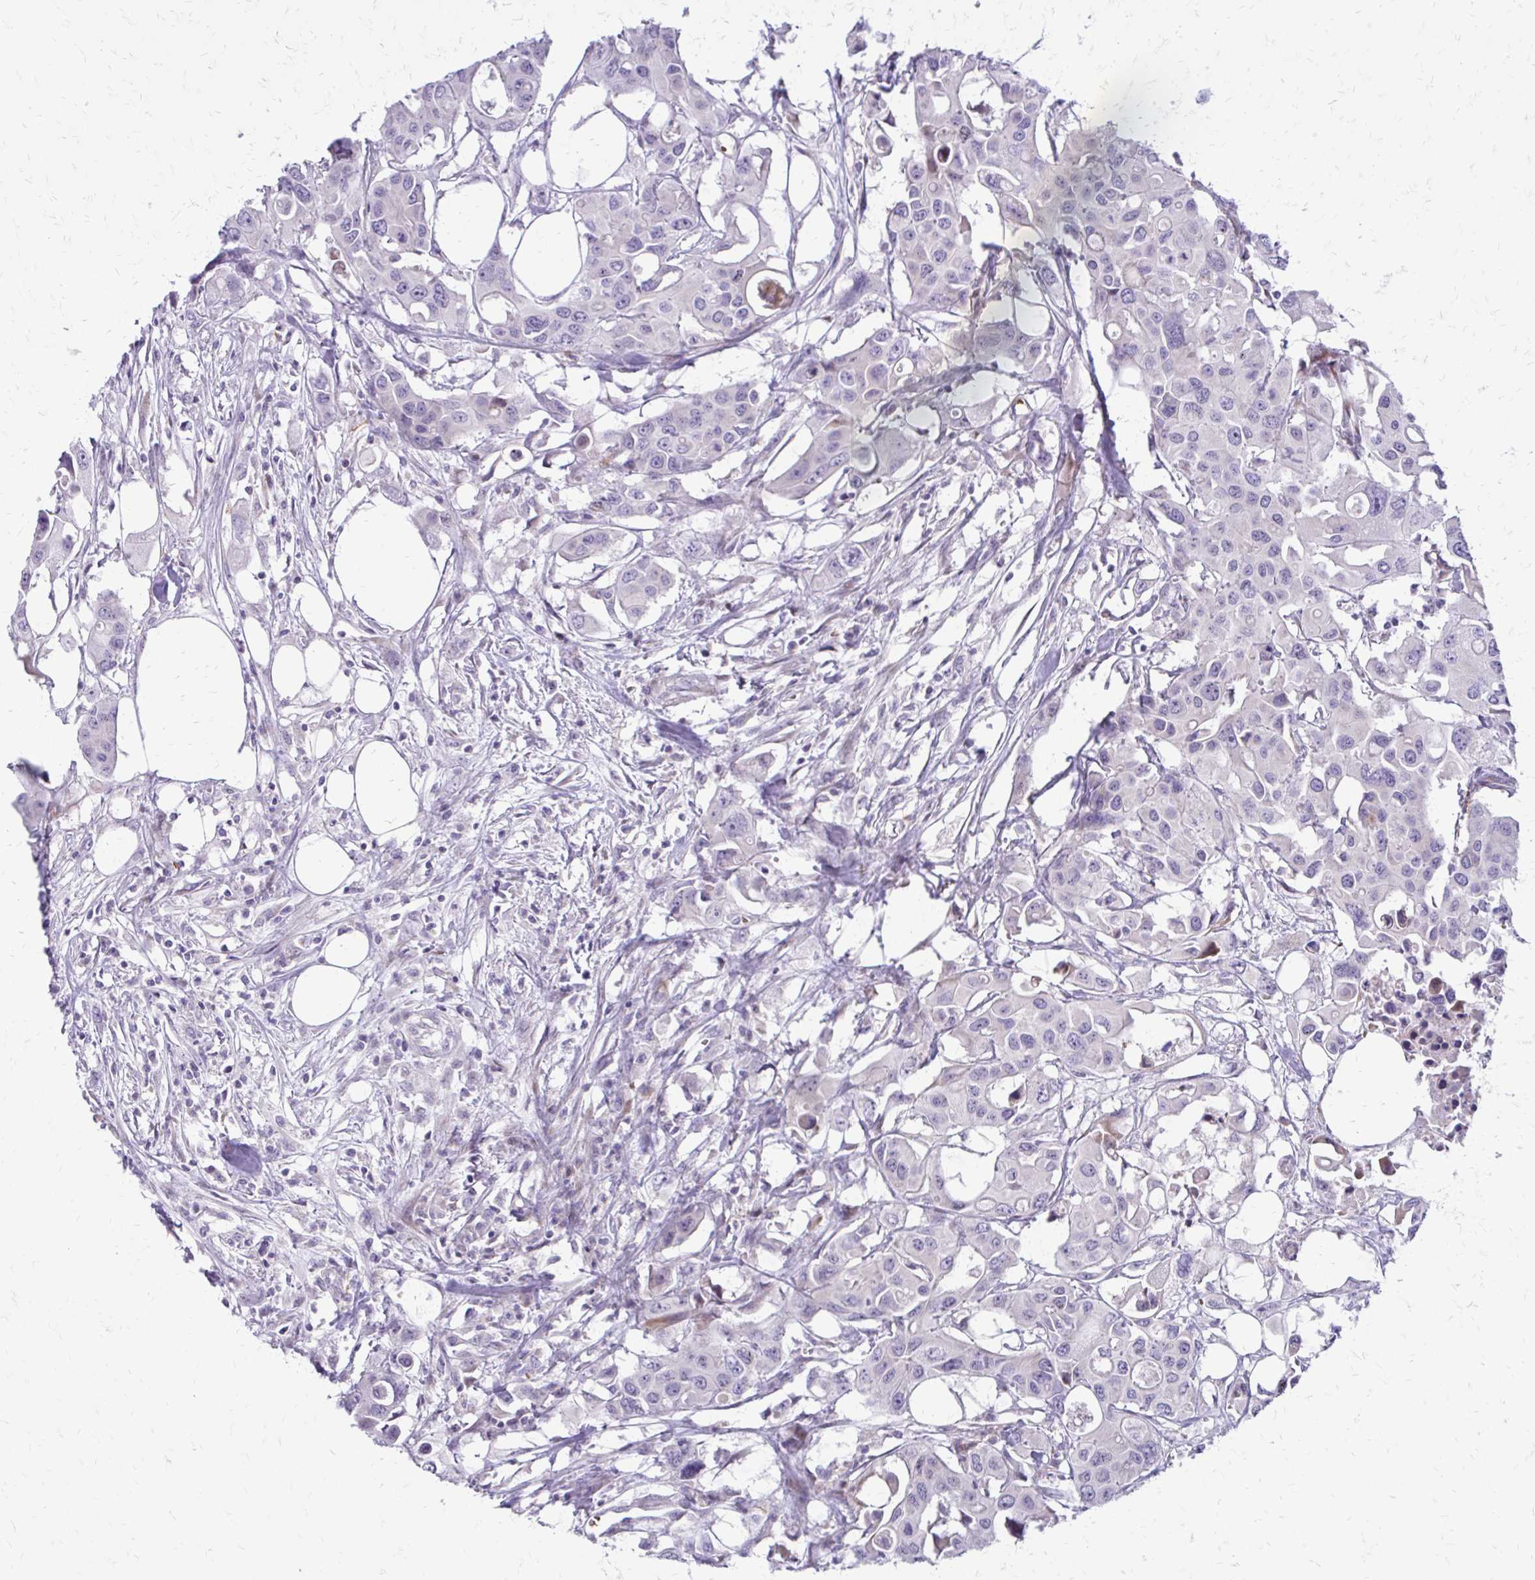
{"staining": {"intensity": "negative", "quantity": "none", "location": "none"}, "tissue": "colorectal cancer", "cell_type": "Tumor cells", "image_type": "cancer", "snomed": [{"axis": "morphology", "description": "Adenocarcinoma, NOS"}, {"axis": "topography", "description": "Colon"}], "caption": "Protein analysis of adenocarcinoma (colorectal) demonstrates no significant expression in tumor cells. The staining was performed using DAB to visualize the protein expression in brown, while the nuclei were stained in blue with hematoxylin (Magnification: 20x).", "gene": "FUNDC2", "patient": {"sex": "male", "age": 77}}